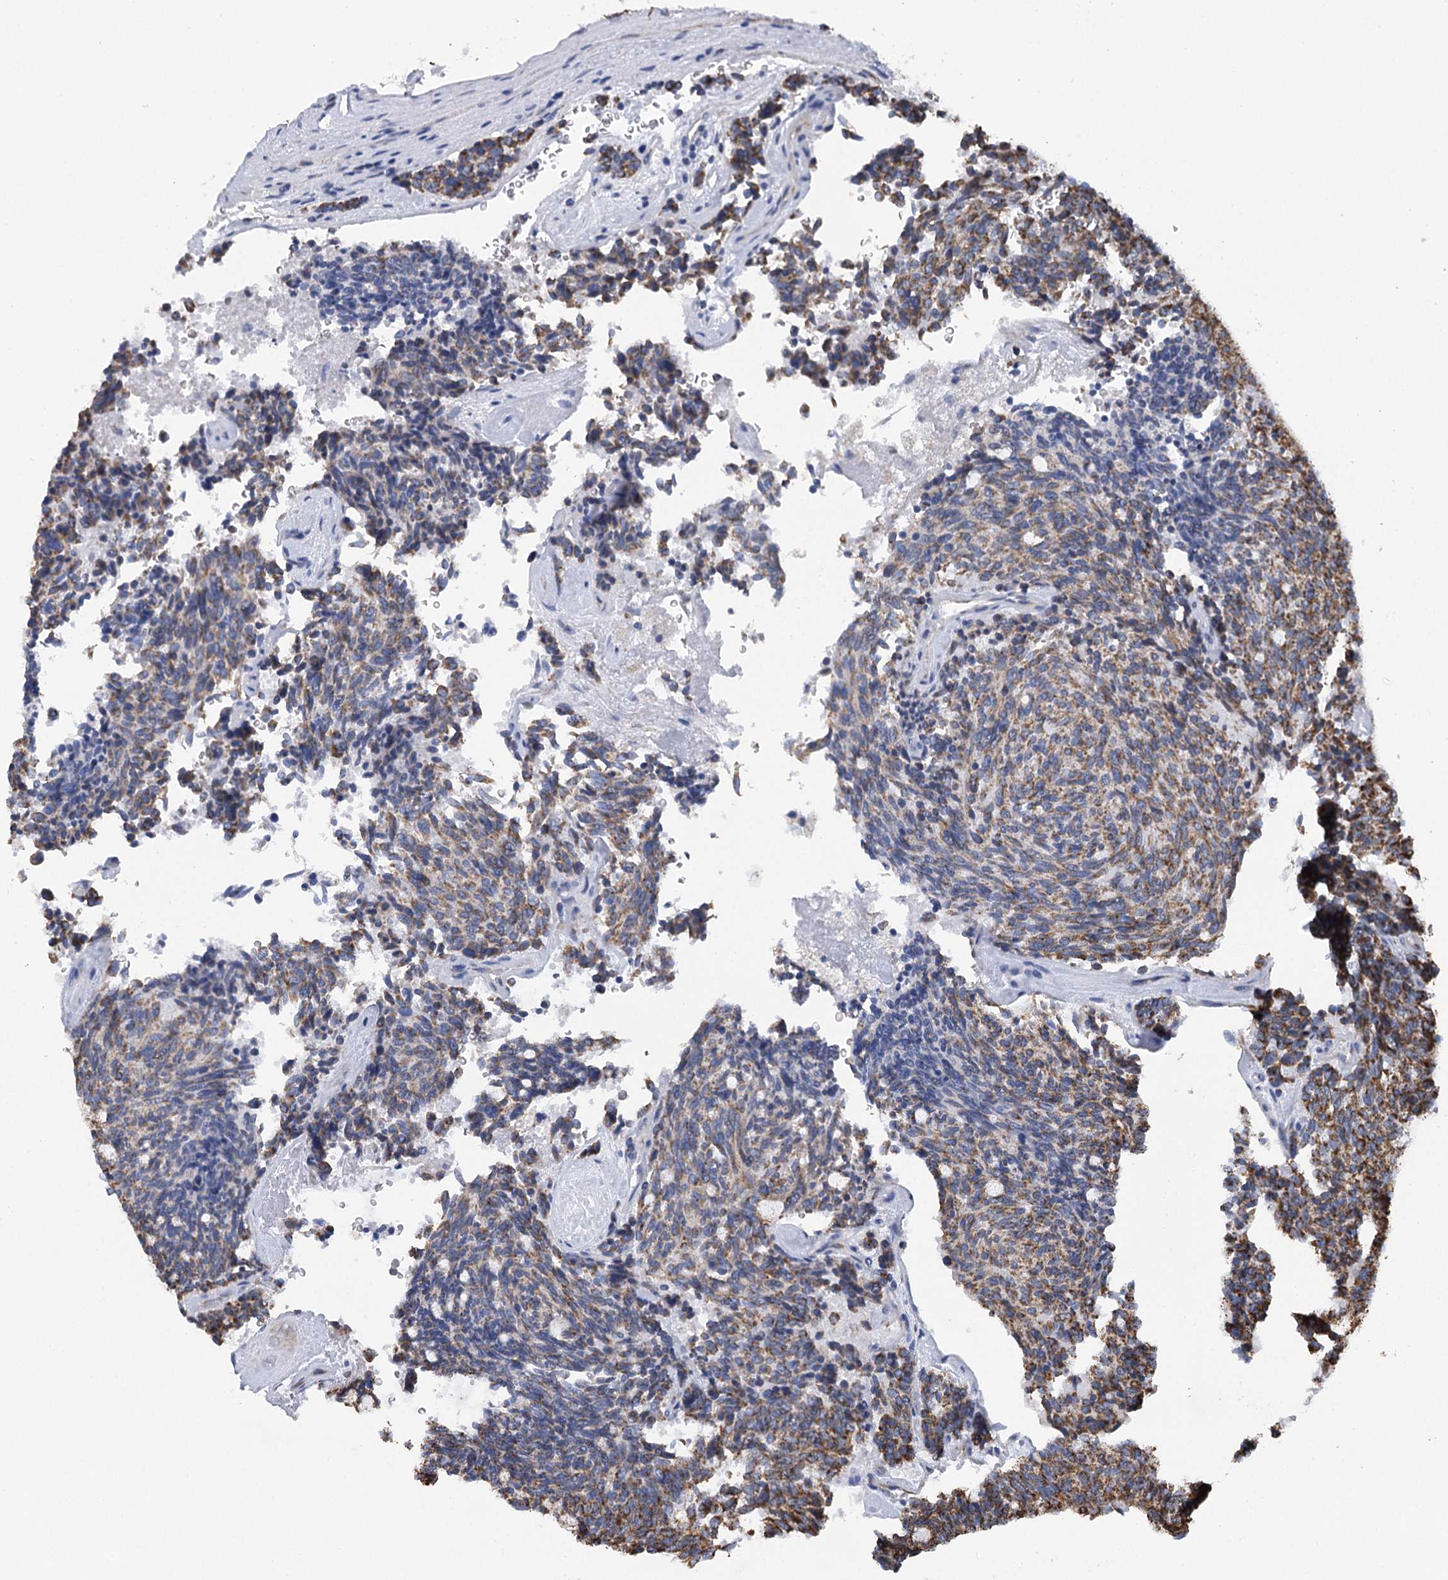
{"staining": {"intensity": "moderate", "quantity": "25%-75%", "location": "cytoplasmic/membranous"}, "tissue": "carcinoid", "cell_type": "Tumor cells", "image_type": "cancer", "snomed": [{"axis": "morphology", "description": "Carcinoid, malignant, NOS"}, {"axis": "topography", "description": "Pancreas"}], "caption": "This is a photomicrograph of immunohistochemistry (IHC) staining of carcinoid, which shows moderate expression in the cytoplasmic/membranous of tumor cells.", "gene": "CCDC73", "patient": {"sex": "female", "age": 54}}